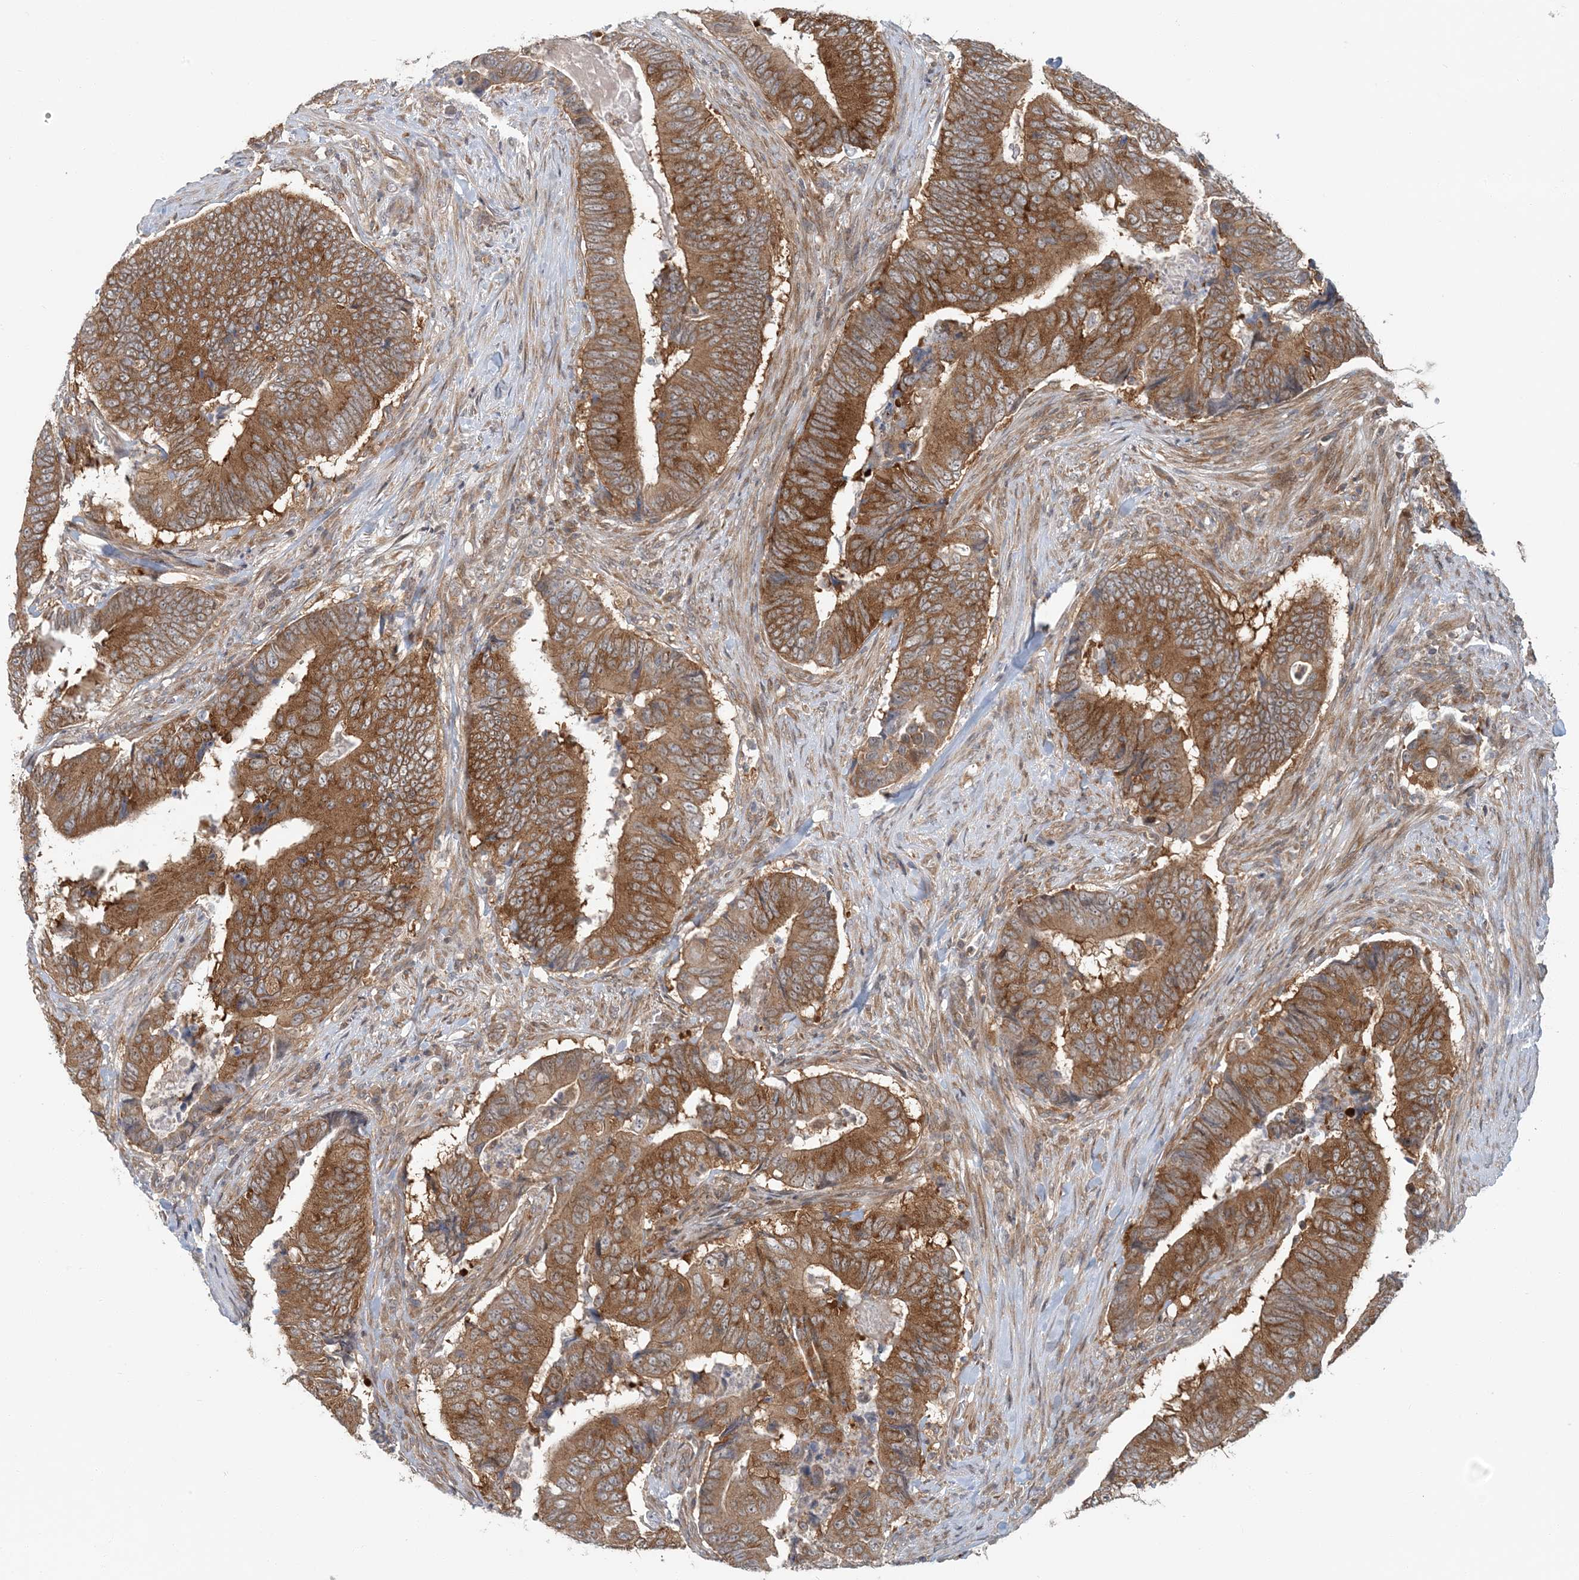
{"staining": {"intensity": "strong", "quantity": ">75%", "location": "cytoplasmic/membranous"}, "tissue": "colorectal cancer", "cell_type": "Tumor cells", "image_type": "cancer", "snomed": [{"axis": "morphology", "description": "Normal tissue, NOS"}, {"axis": "morphology", "description": "Adenocarcinoma, NOS"}, {"axis": "topography", "description": "Colon"}], "caption": "A high-resolution image shows IHC staining of colorectal cancer (adenocarcinoma), which exhibits strong cytoplasmic/membranous expression in about >75% of tumor cells. (Brightfield microscopy of DAB IHC at high magnification).", "gene": "ATP13A2", "patient": {"sex": "male", "age": 56}}